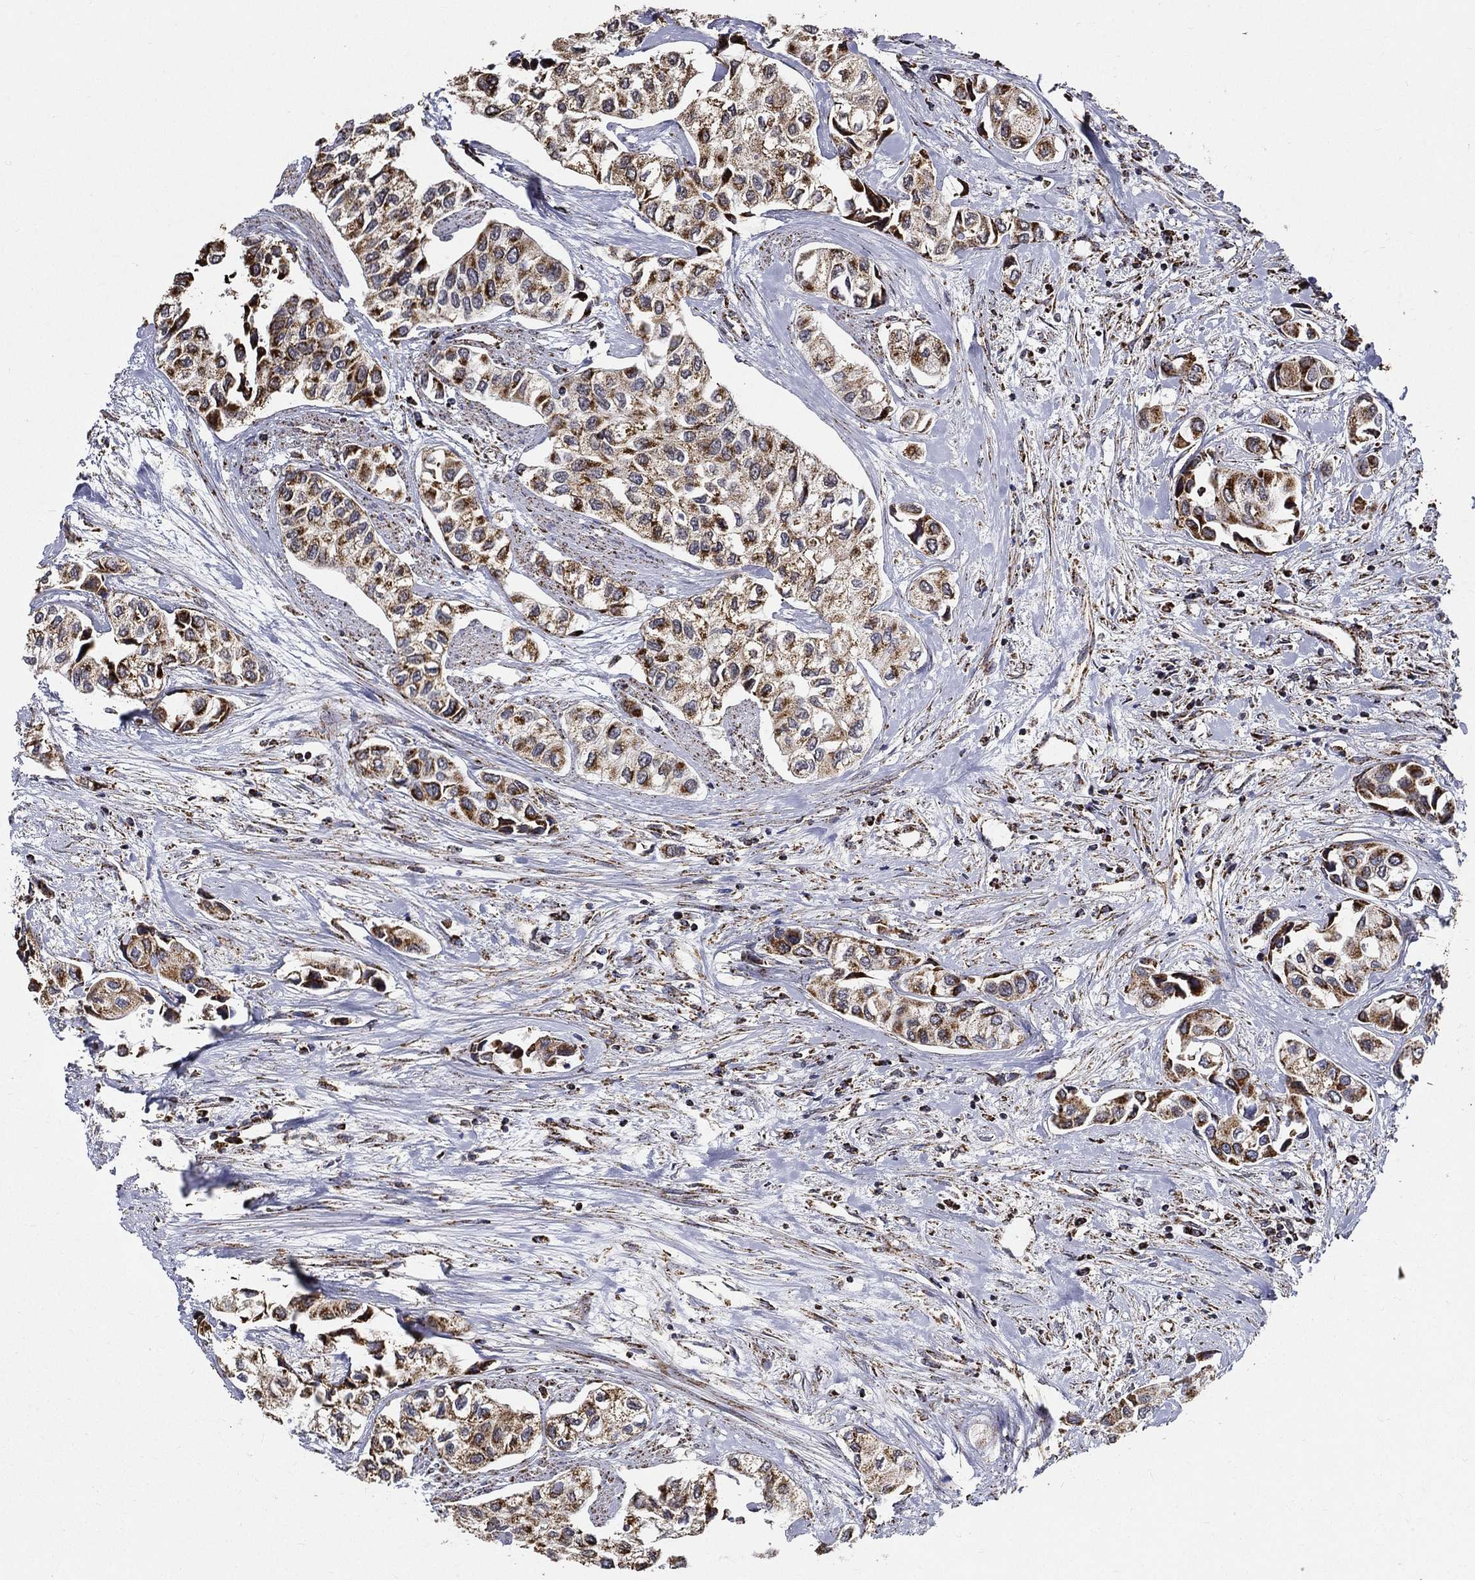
{"staining": {"intensity": "moderate", "quantity": ">75%", "location": "cytoplasmic/membranous"}, "tissue": "urothelial cancer", "cell_type": "Tumor cells", "image_type": "cancer", "snomed": [{"axis": "morphology", "description": "Urothelial carcinoma, High grade"}, {"axis": "topography", "description": "Urinary bladder"}], "caption": "Brown immunohistochemical staining in urothelial cancer reveals moderate cytoplasmic/membranous positivity in approximately >75% of tumor cells. Ihc stains the protein of interest in brown and the nuclei are stained blue.", "gene": "NDUFAB1", "patient": {"sex": "male", "age": 73}}